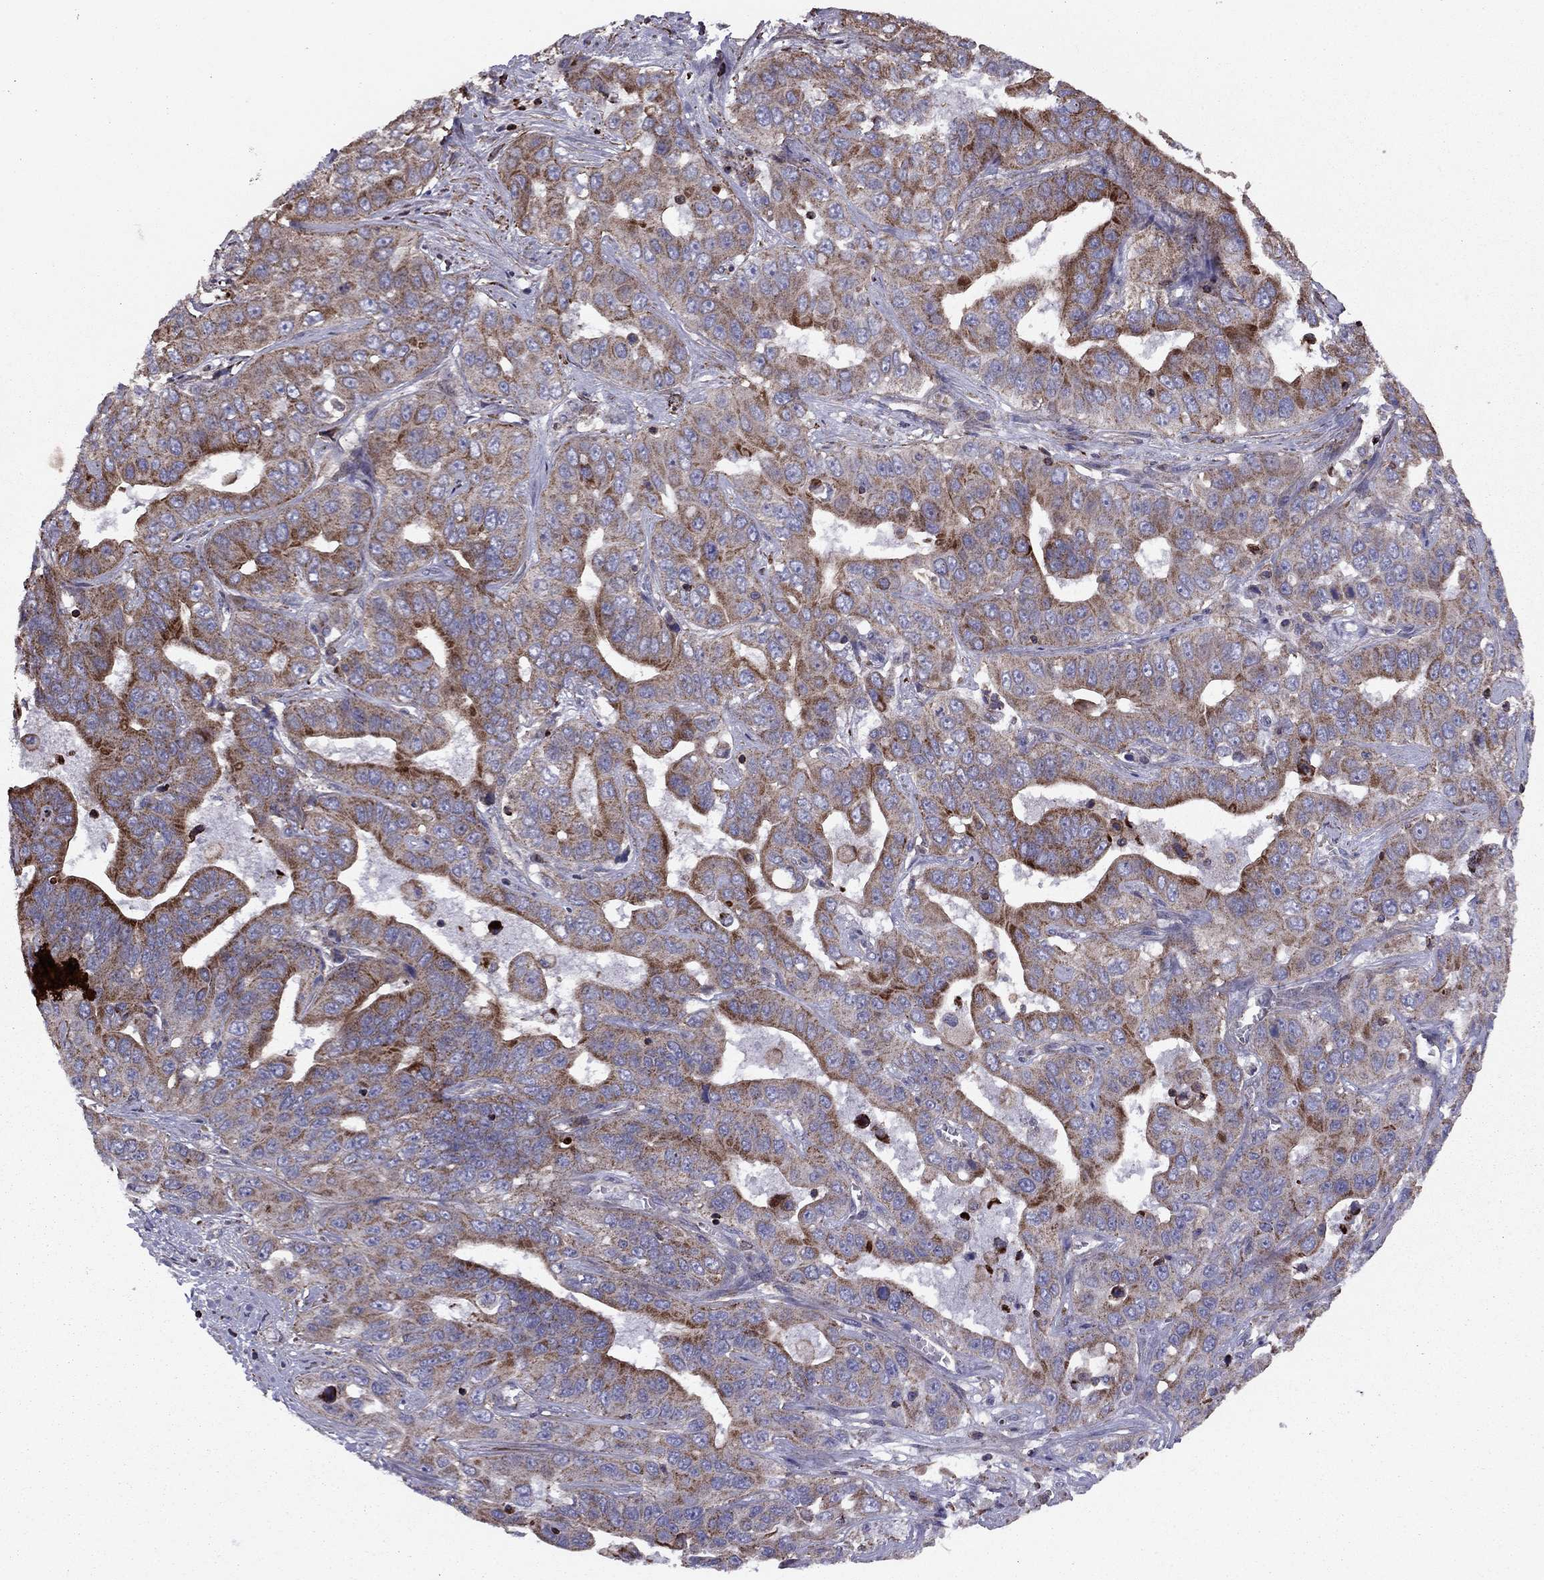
{"staining": {"intensity": "strong", "quantity": "<25%", "location": "cytoplasmic/membranous"}, "tissue": "liver cancer", "cell_type": "Tumor cells", "image_type": "cancer", "snomed": [{"axis": "morphology", "description": "Cholangiocarcinoma"}, {"axis": "topography", "description": "Liver"}], "caption": "Protein staining displays strong cytoplasmic/membranous staining in about <25% of tumor cells in liver cancer.", "gene": "ALG6", "patient": {"sex": "female", "age": 52}}